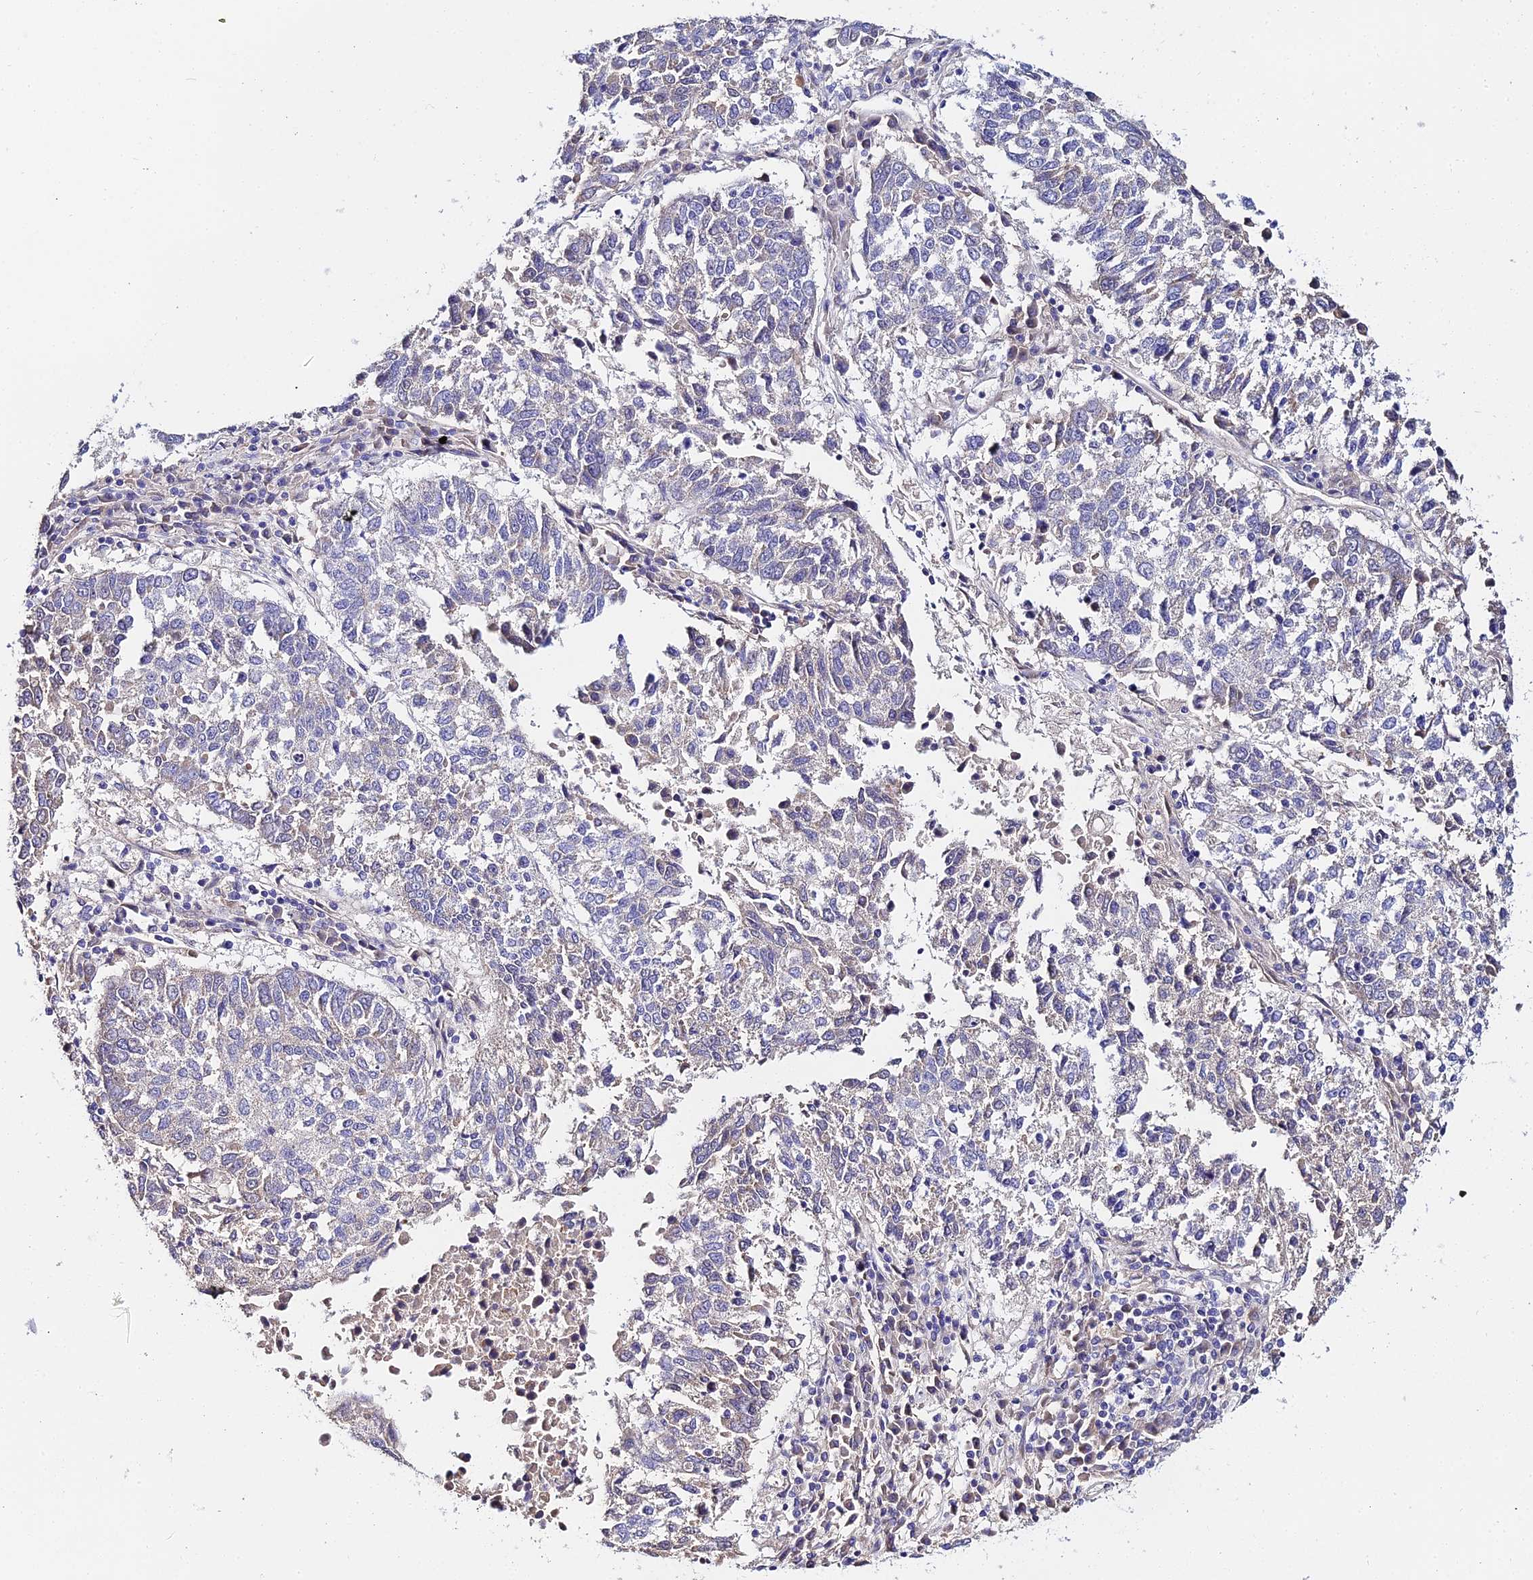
{"staining": {"intensity": "weak", "quantity": "<25%", "location": "cytoplasmic/membranous"}, "tissue": "lung cancer", "cell_type": "Tumor cells", "image_type": "cancer", "snomed": [{"axis": "morphology", "description": "Squamous cell carcinoma, NOS"}, {"axis": "topography", "description": "Lung"}], "caption": "Squamous cell carcinoma (lung) was stained to show a protein in brown. There is no significant positivity in tumor cells. The staining is performed using DAB (3,3'-diaminobenzidine) brown chromogen with nuclei counter-stained in using hematoxylin.", "gene": "ACOT2", "patient": {"sex": "male", "age": 73}}